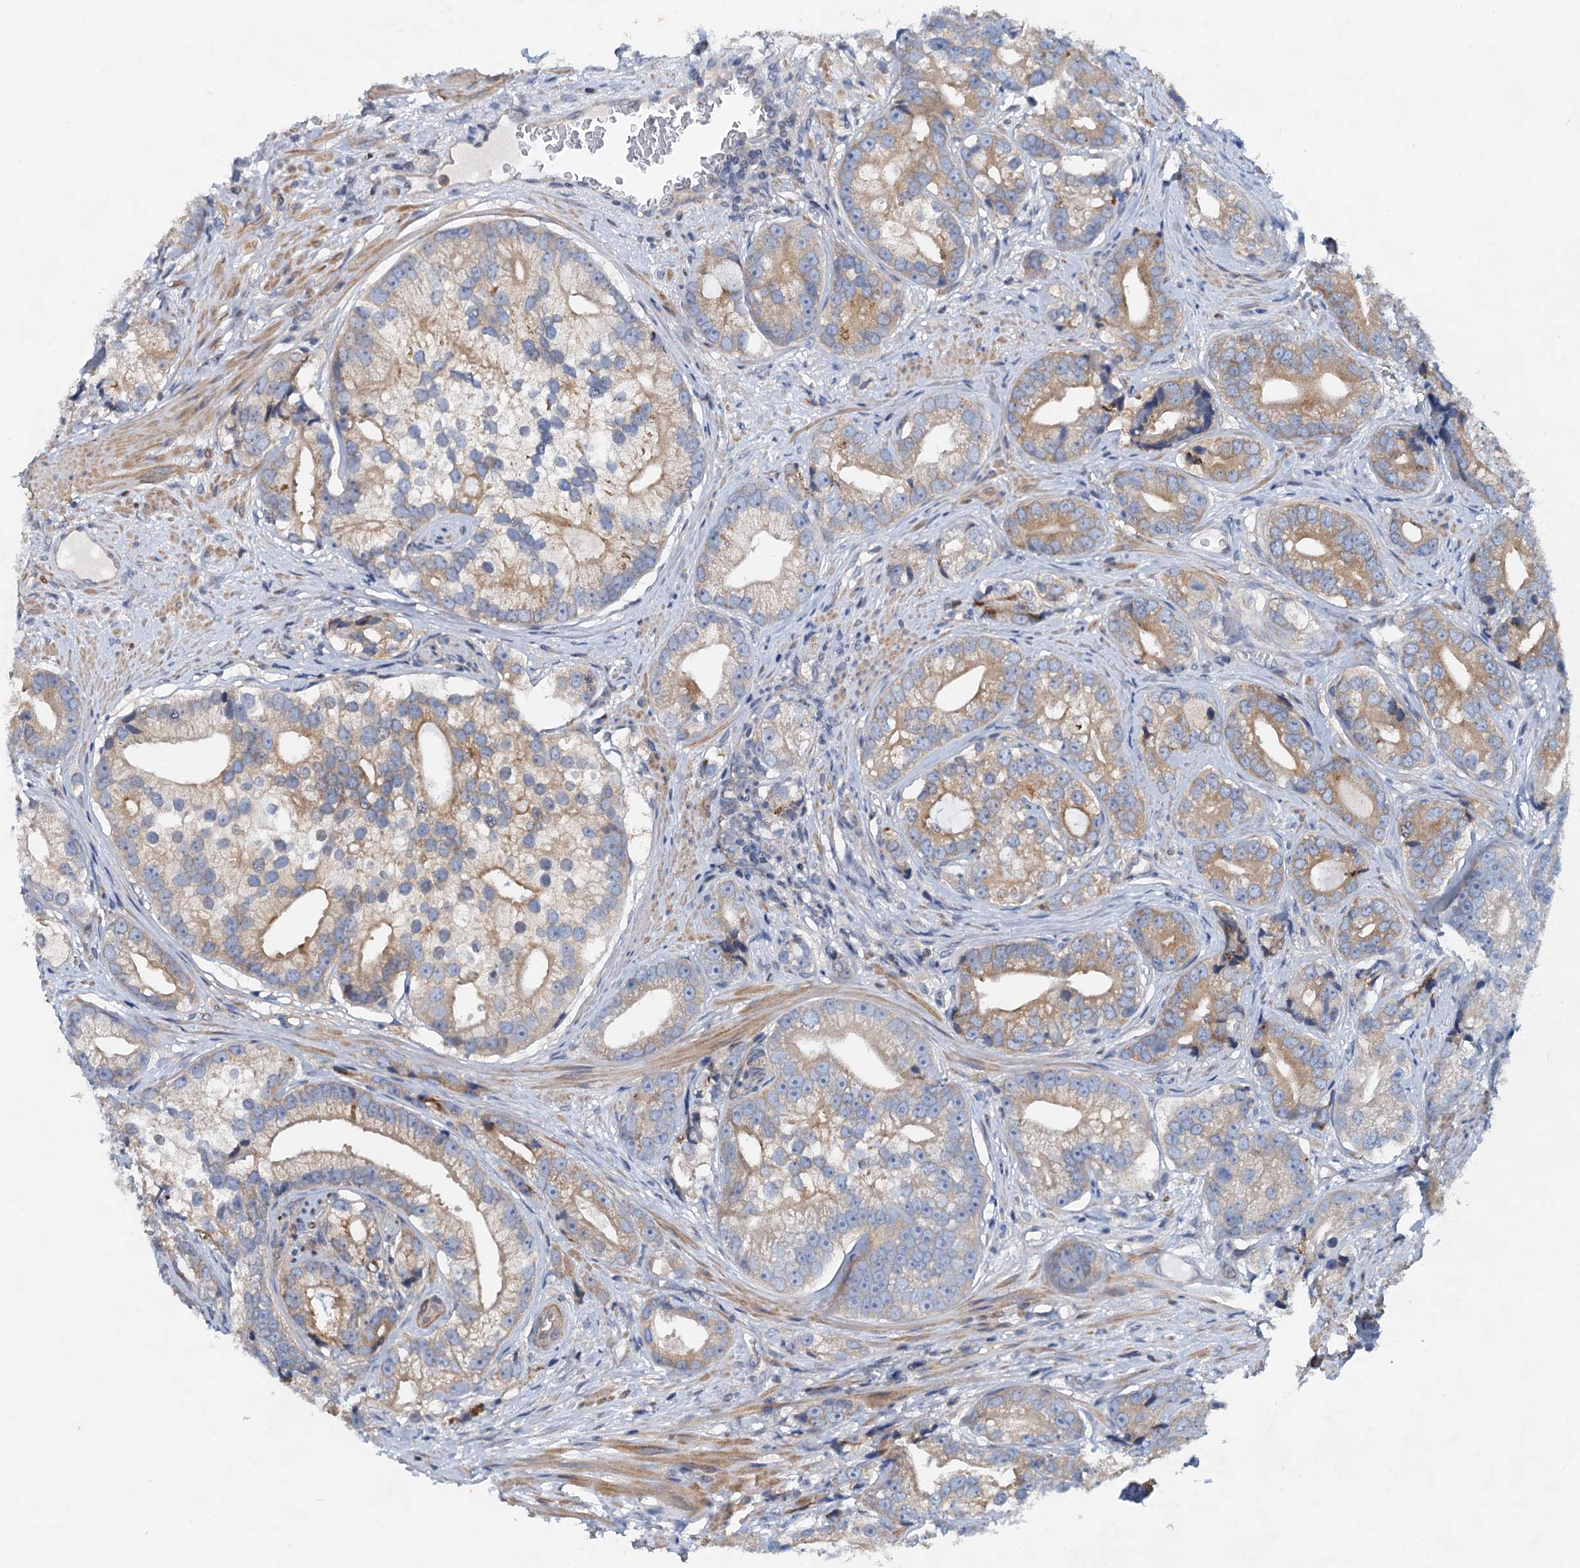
{"staining": {"intensity": "moderate", "quantity": "25%-75%", "location": "cytoplasmic/membranous"}, "tissue": "prostate cancer", "cell_type": "Tumor cells", "image_type": "cancer", "snomed": [{"axis": "morphology", "description": "Adenocarcinoma, High grade"}, {"axis": "topography", "description": "Prostate"}], "caption": "Immunohistochemical staining of human prostate high-grade adenocarcinoma reveals medium levels of moderate cytoplasmic/membranous positivity in approximately 25%-75% of tumor cells.", "gene": "NBEA", "patient": {"sex": "male", "age": 75}}